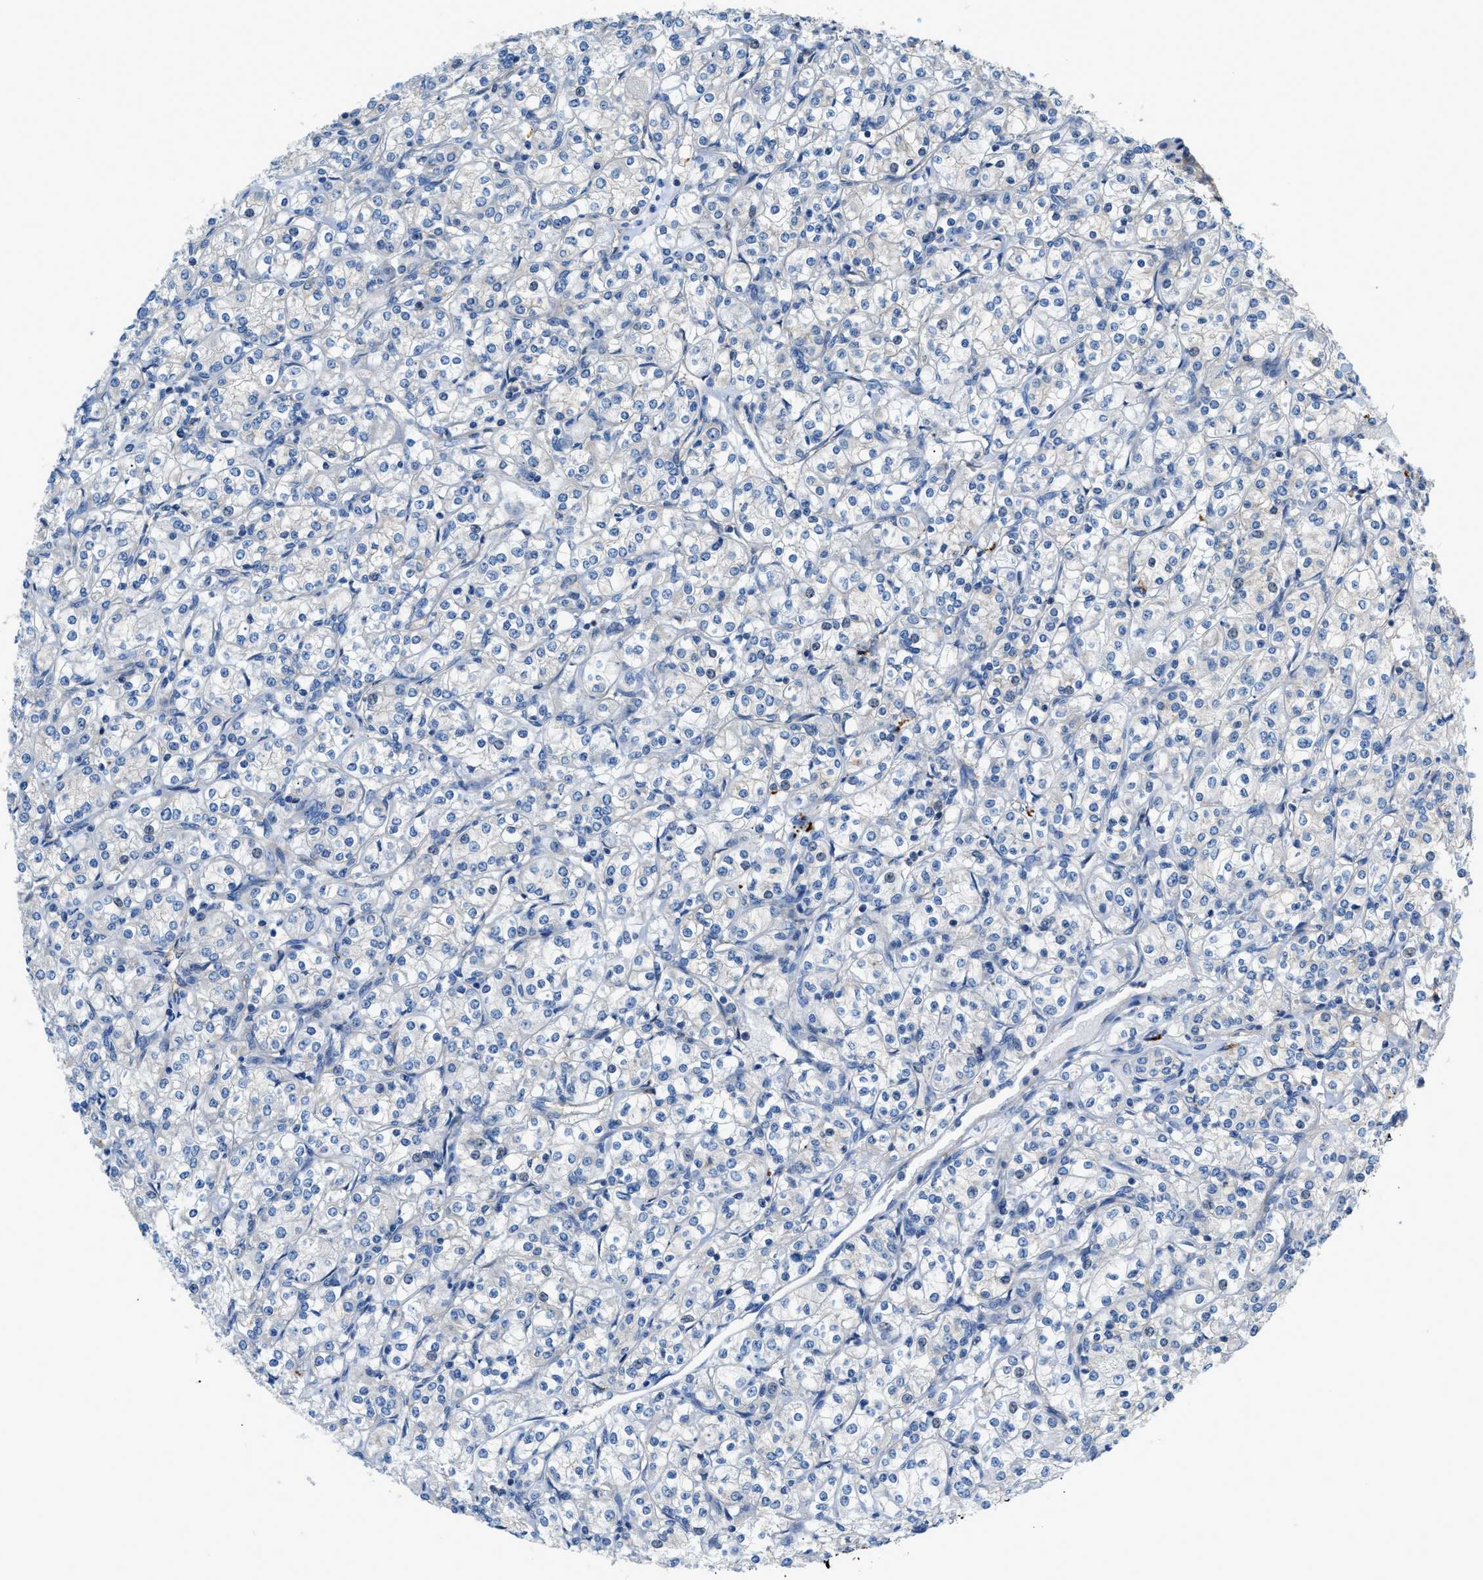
{"staining": {"intensity": "negative", "quantity": "none", "location": "none"}, "tissue": "renal cancer", "cell_type": "Tumor cells", "image_type": "cancer", "snomed": [{"axis": "morphology", "description": "Adenocarcinoma, NOS"}, {"axis": "topography", "description": "Kidney"}], "caption": "Image shows no protein expression in tumor cells of renal cancer tissue.", "gene": "ORAI1", "patient": {"sex": "male", "age": 77}}